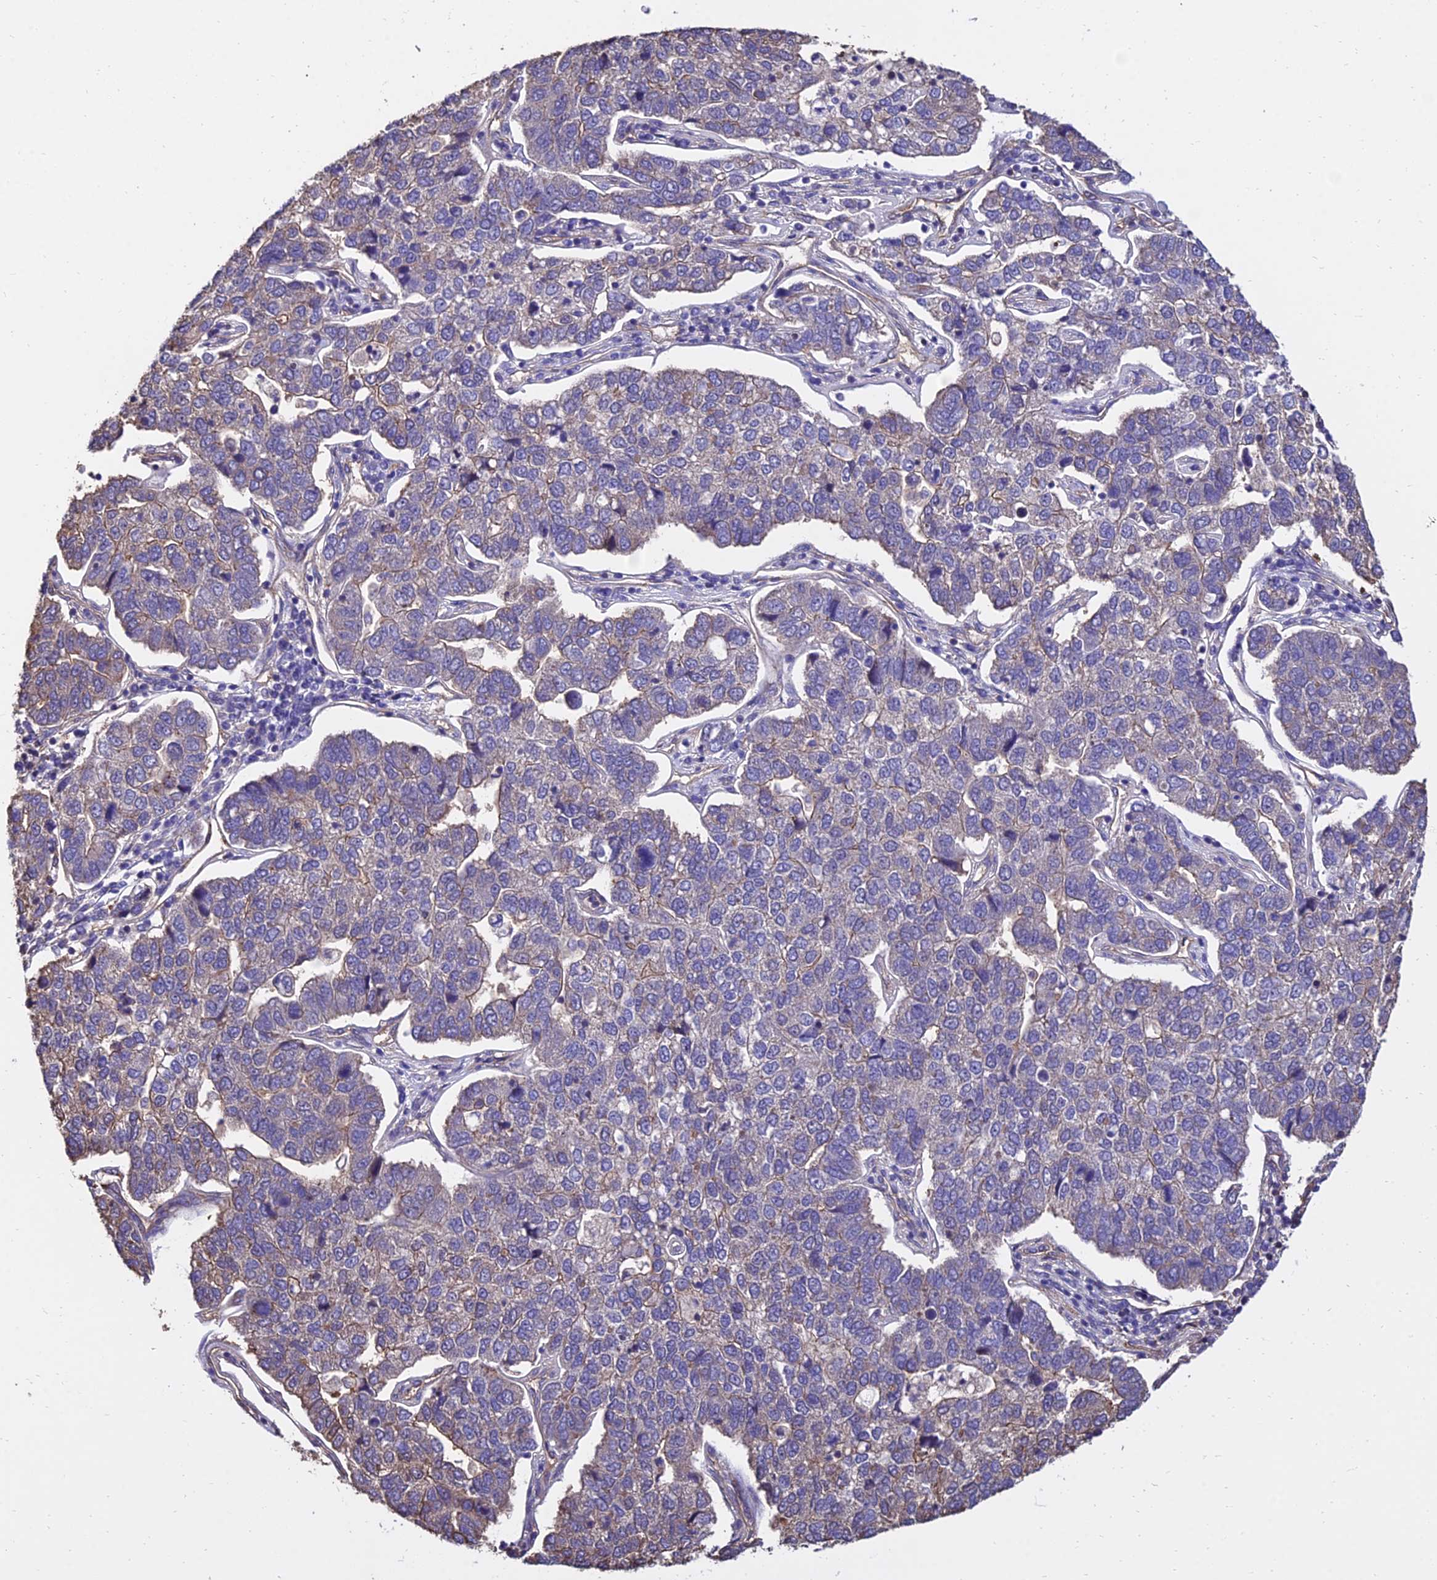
{"staining": {"intensity": "weak", "quantity": "<25%", "location": "cytoplasmic/membranous"}, "tissue": "pancreatic cancer", "cell_type": "Tumor cells", "image_type": "cancer", "snomed": [{"axis": "morphology", "description": "Adenocarcinoma, NOS"}, {"axis": "topography", "description": "Pancreas"}], "caption": "Protein analysis of adenocarcinoma (pancreatic) demonstrates no significant staining in tumor cells.", "gene": "CALM2", "patient": {"sex": "female", "age": 61}}